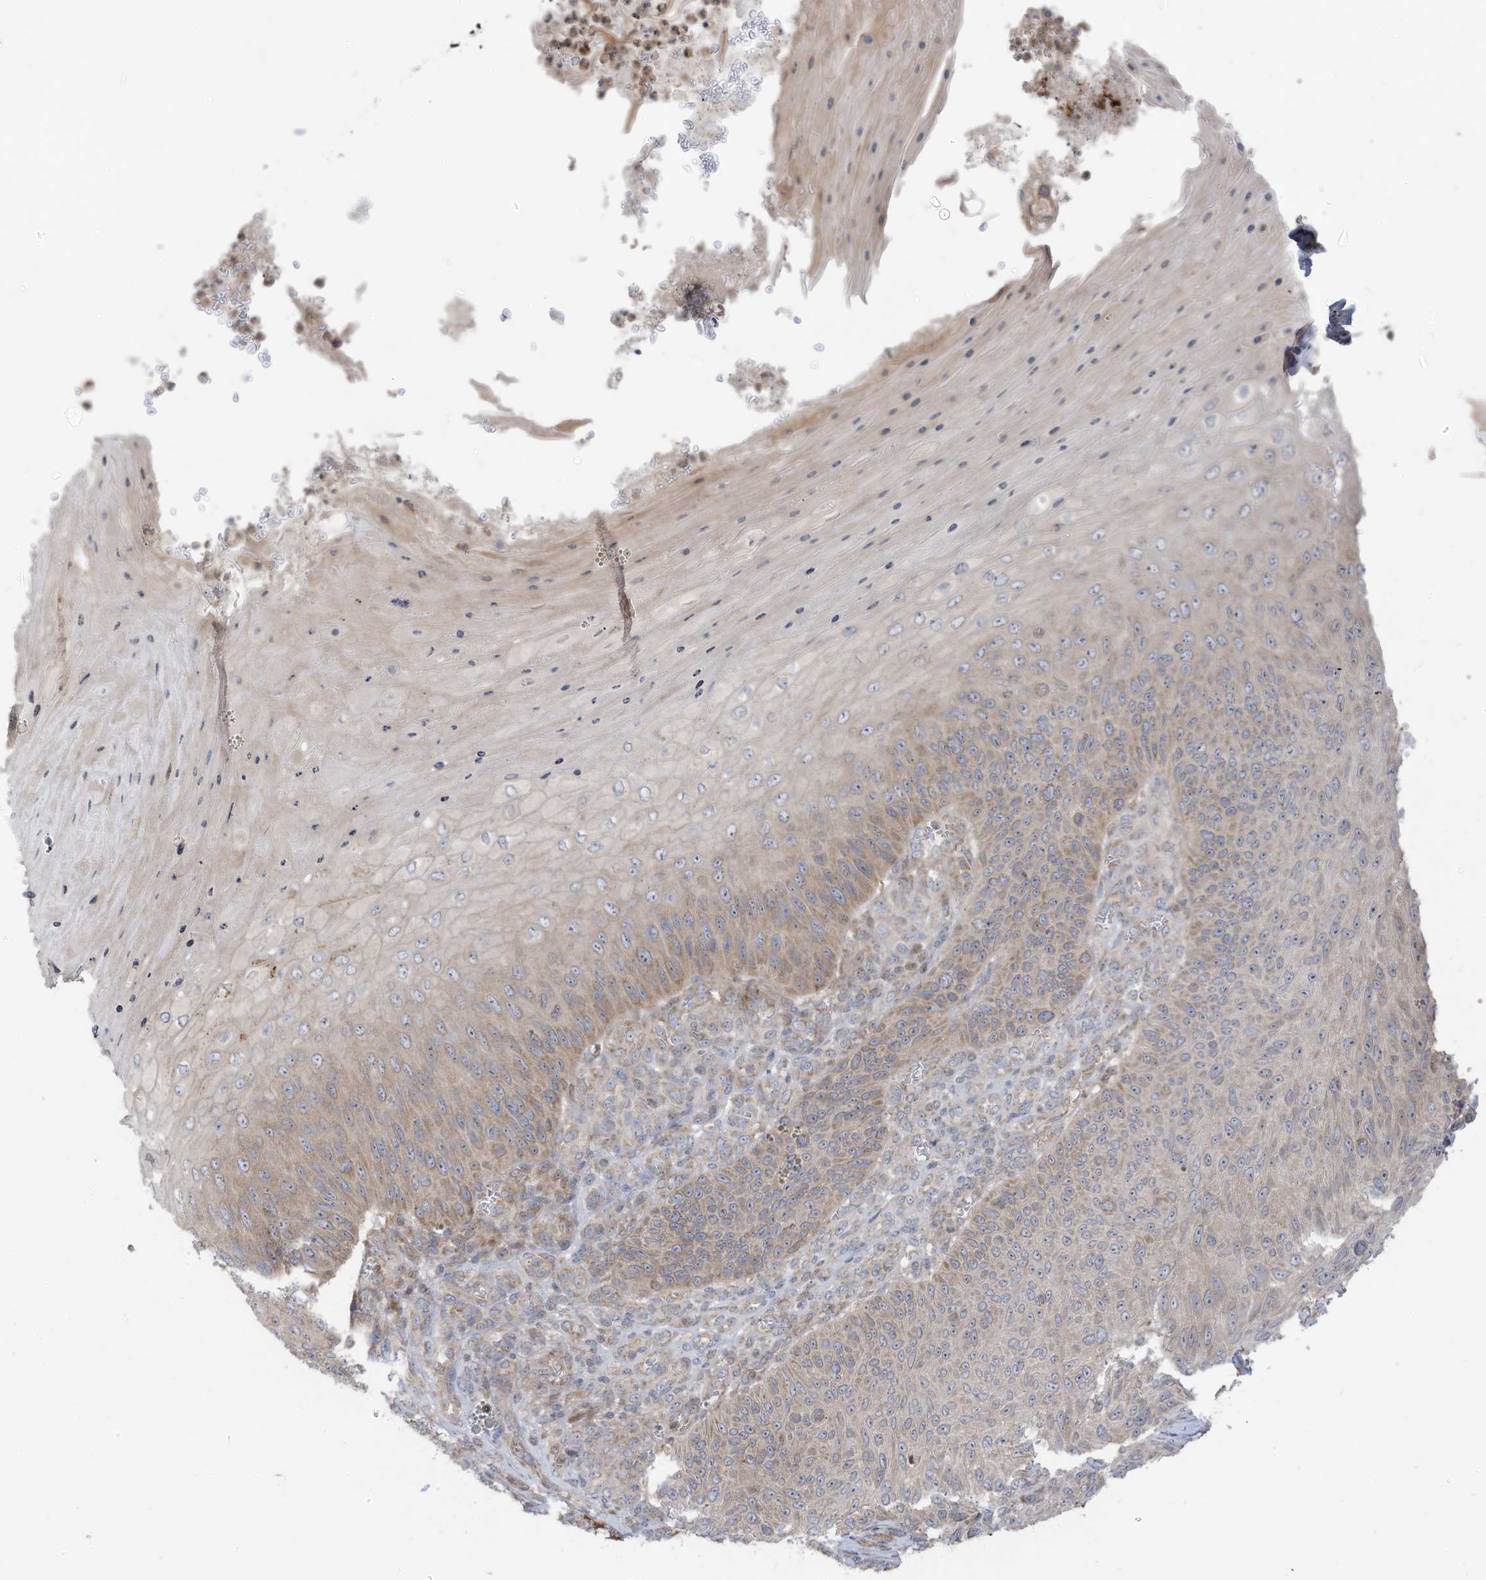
{"staining": {"intensity": "weak", "quantity": "25%-75%", "location": "cytoplasmic/membranous"}, "tissue": "skin cancer", "cell_type": "Tumor cells", "image_type": "cancer", "snomed": [{"axis": "morphology", "description": "Squamous cell carcinoma, NOS"}, {"axis": "topography", "description": "Skin"}], "caption": "Skin squamous cell carcinoma tissue exhibits weak cytoplasmic/membranous positivity in approximately 25%-75% of tumor cells, visualized by immunohistochemistry. The staining was performed using DAB, with brown indicating positive protein expression. Nuclei are stained blue with hematoxylin.", "gene": "CGAS", "patient": {"sex": "female", "age": 88}}